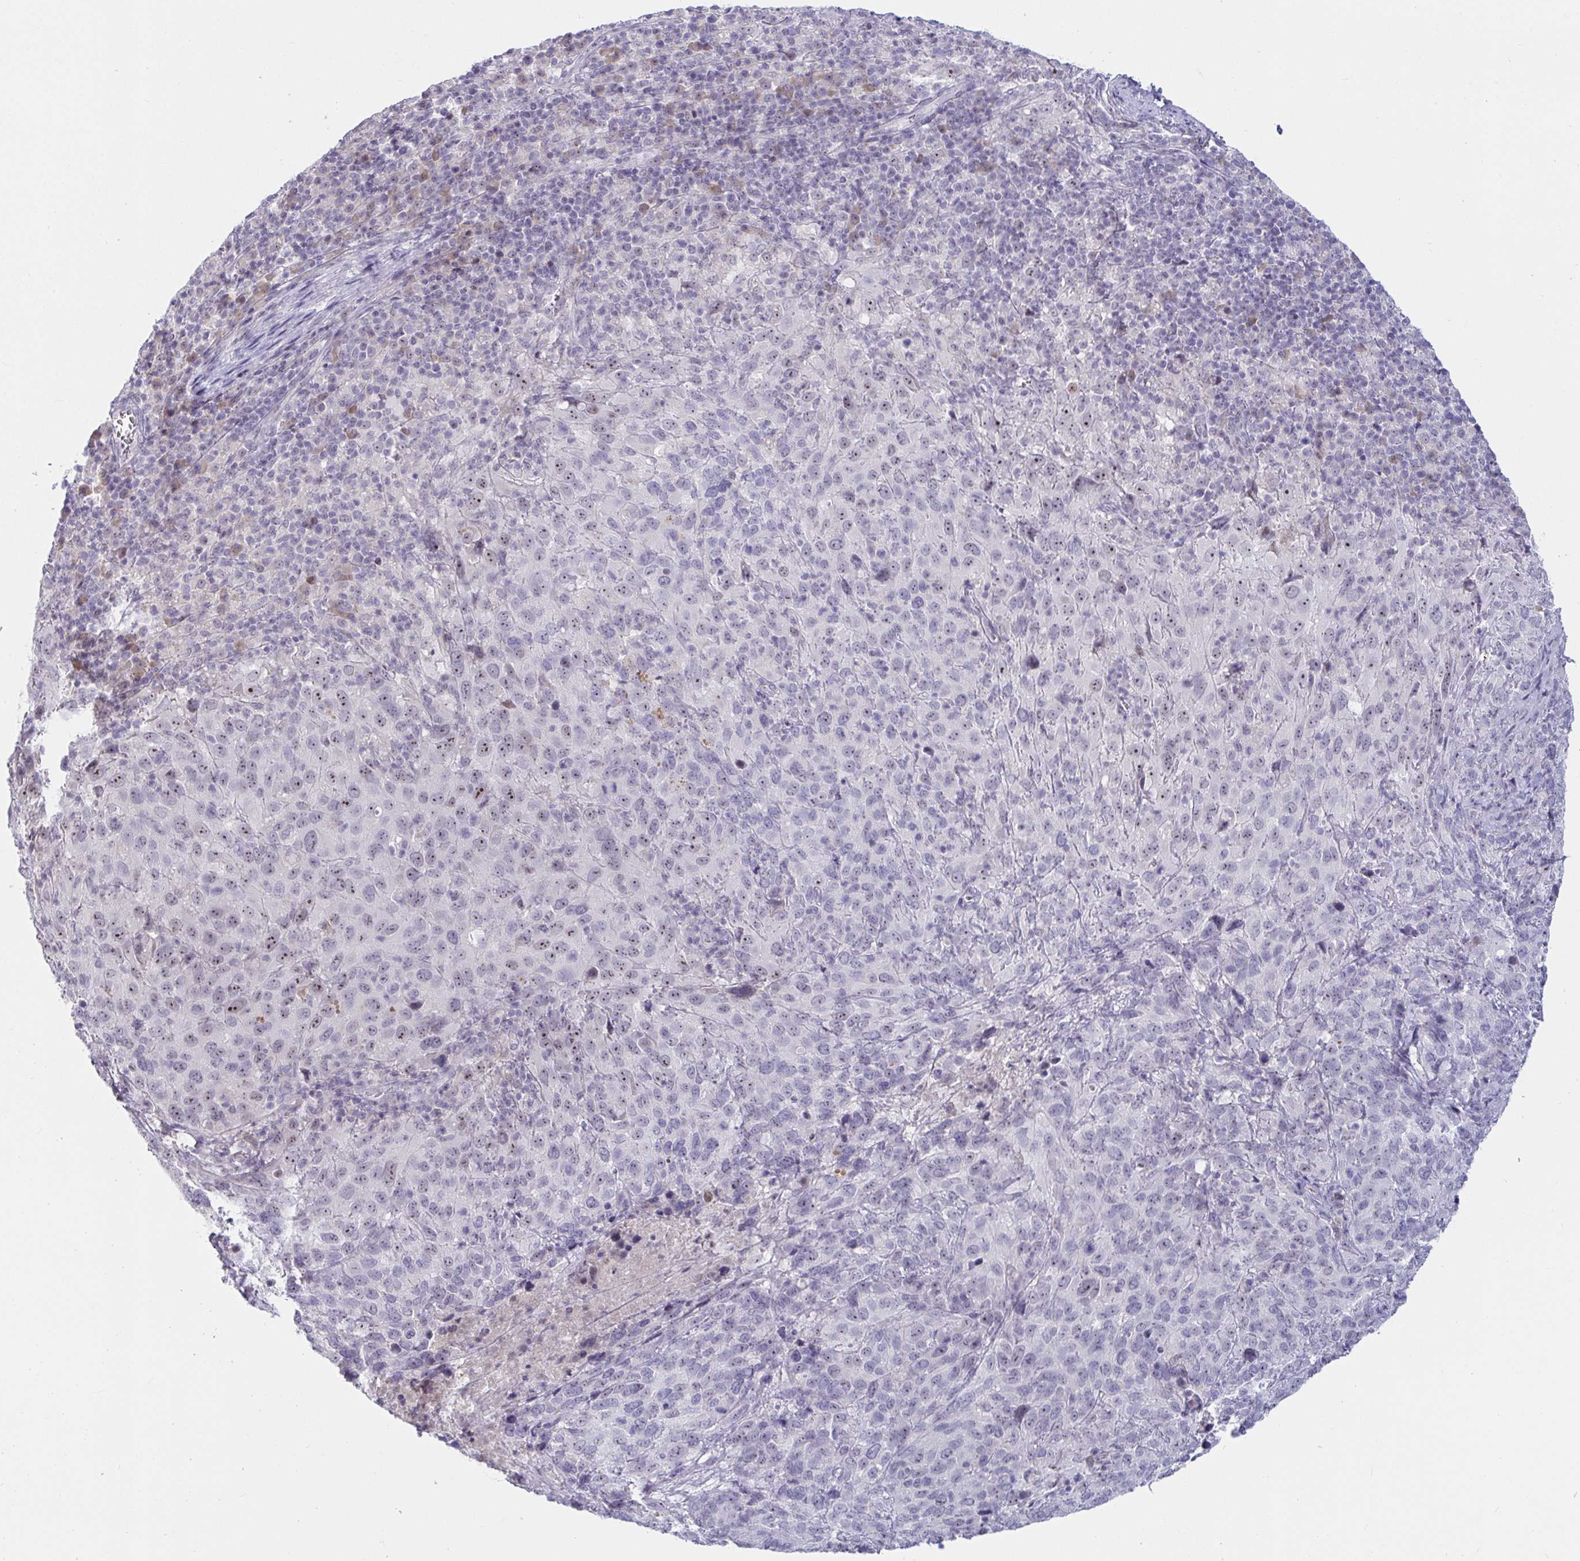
{"staining": {"intensity": "moderate", "quantity": "25%-75%", "location": "nuclear"}, "tissue": "cervical cancer", "cell_type": "Tumor cells", "image_type": "cancer", "snomed": [{"axis": "morphology", "description": "Squamous cell carcinoma, NOS"}, {"axis": "topography", "description": "Cervix"}], "caption": "Cervical cancer tissue shows moderate nuclear expression in about 25%-75% of tumor cells, visualized by immunohistochemistry. Immunohistochemistry (ihc) stains the protein in brown and the nuclei are stained blue.", "gene": "MYC", "patient": {"sex": "female", "age": 51}}